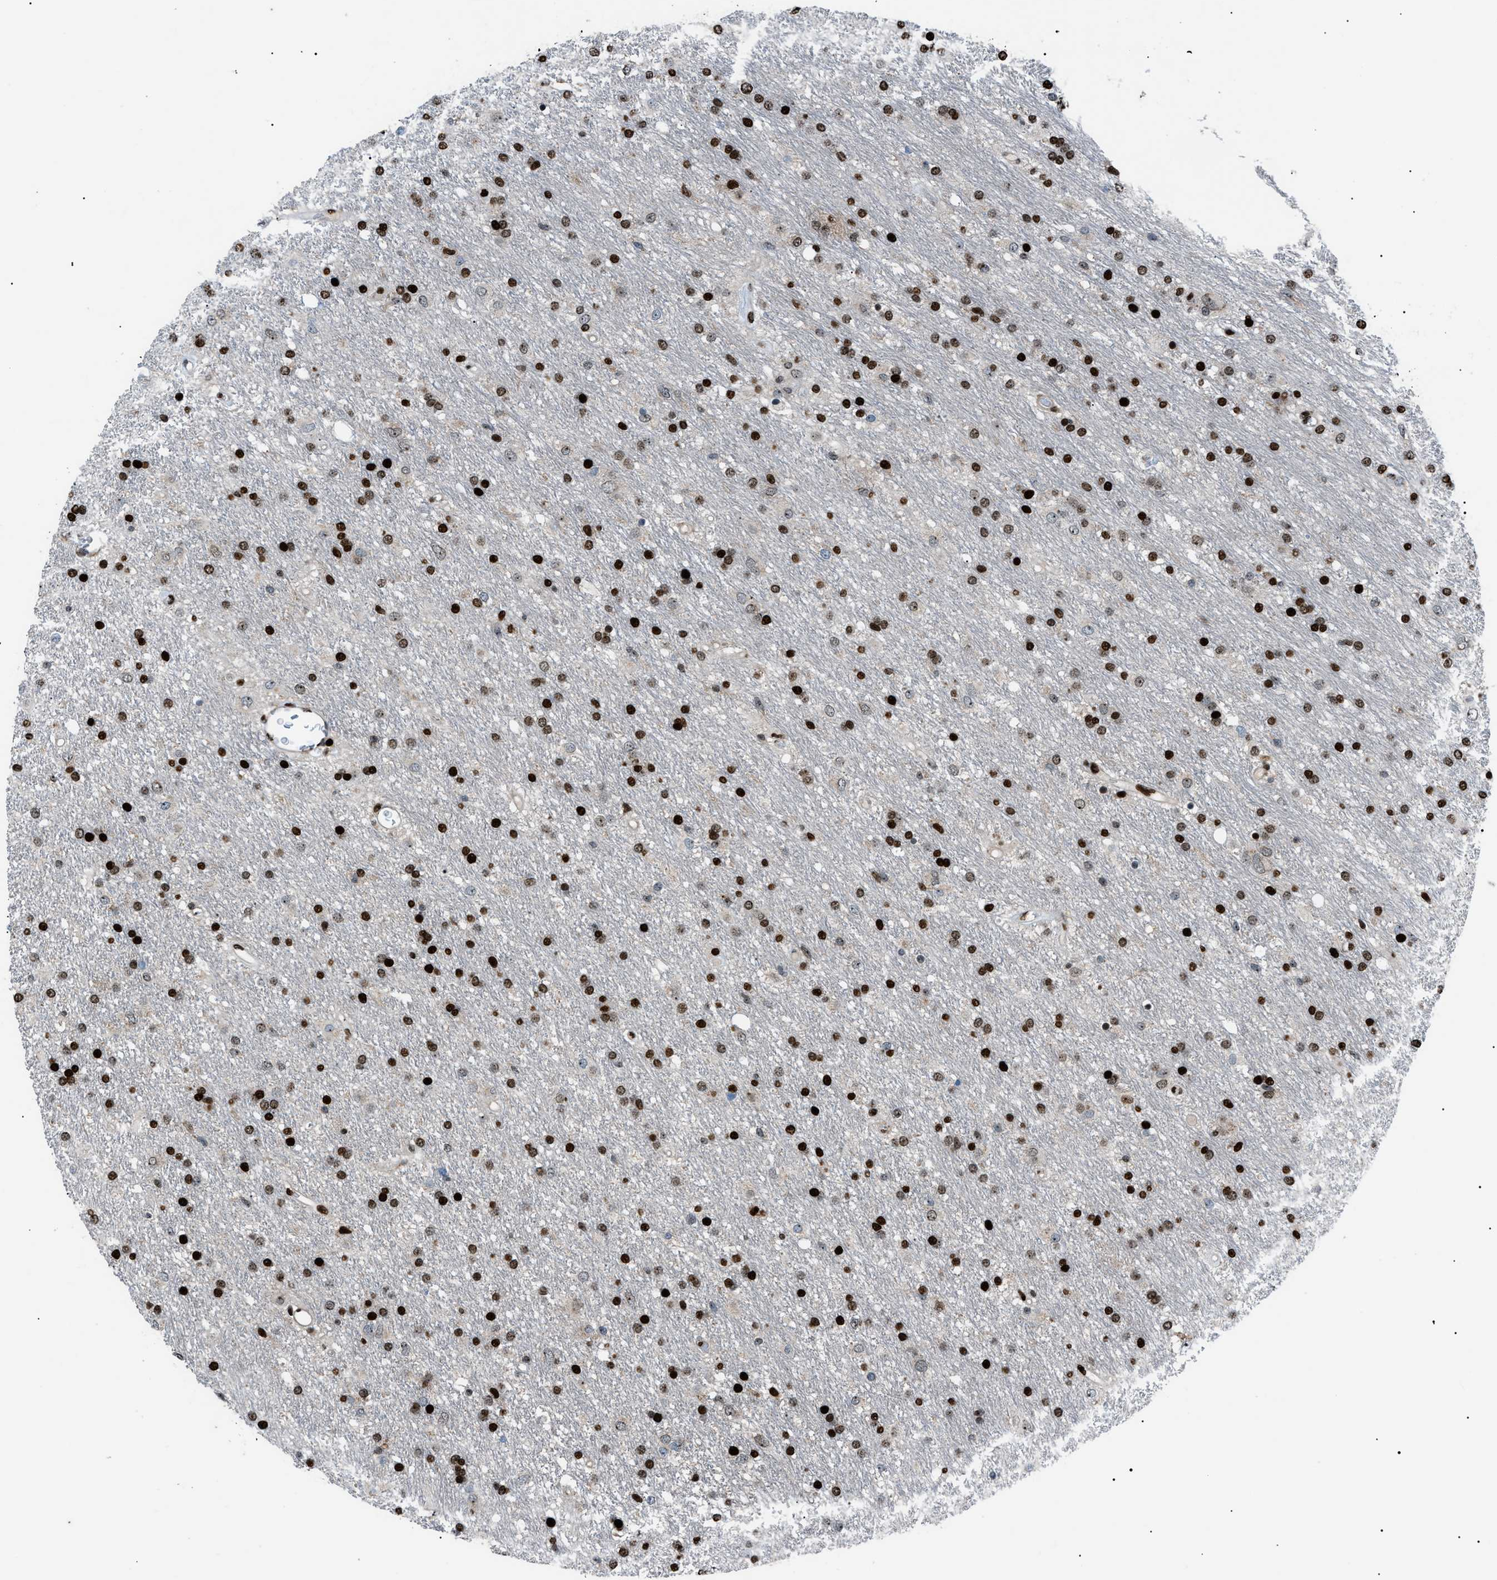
{"staining": {"intensity": "strong", "quantity": "25%-75%", "location": "nuclear"}, "tissue": "glioma", "cell_type": "Tumor cells", "image_type": "cancer", "snomed": [{"axis": "morphology", "description": "Glioma, malignant, Low grade"}, {"axis": "topography", "description": "Brain"}], "caption": "Glioma was stained to show a protein in brown. There is high levels of strong nuclear expression in about 25%-75% of tumor cells. The staining is performed using DAB brown chromogen to label protein expression. The nuclei are counter-stained blue using hematoxylin.", "gene": "PRKX", "patient": {"sex": "male", "age": 77}}